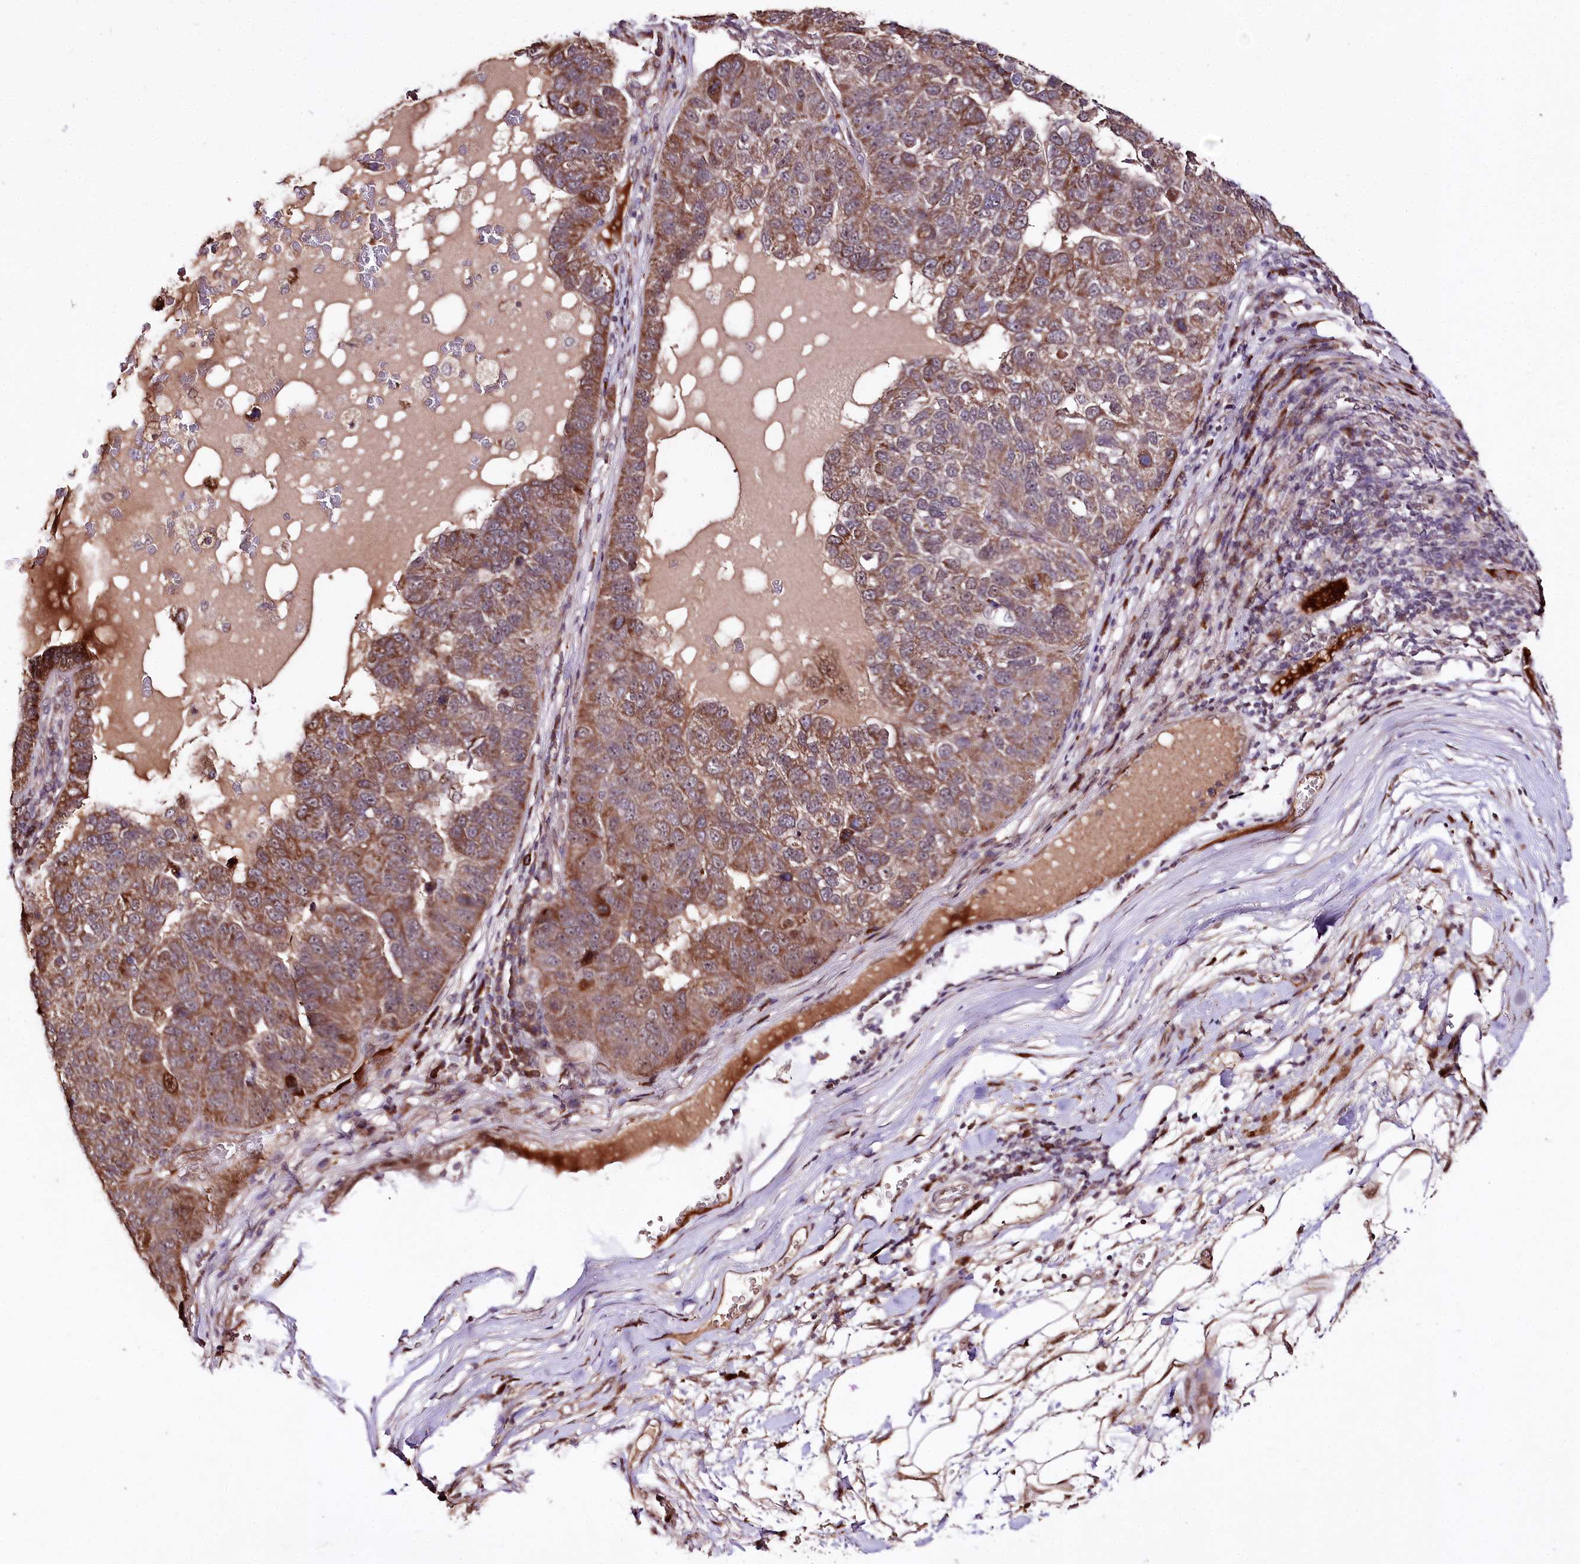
{"staining": {"intensity": "moderate", "quantity": ">75%", "location": "cytoplasmic/membranous"}, "tissue": "pancreatic cancer", "cell_type": "Tumor cells", "image_type": "cancer", "snomed": [{"axis": "morphology", "description": "Adenocarcinoma, NOS"}, {"axis": "topography", "description": "Pancreas"}], "caption": "The image displays staining of adenocarcinoma (pancreatic), revealing moderate cytoplasmic/membranous protein expression (brown color) within tumor cells. The staining is performed using DAB (3,3'-diaminobenzidine) brown chromogen to label protein expression. The nuclei are counter-stained blue using hematoxylin.", "gene": "DMP1", "patient": {"sex": "female", "age": 61}}